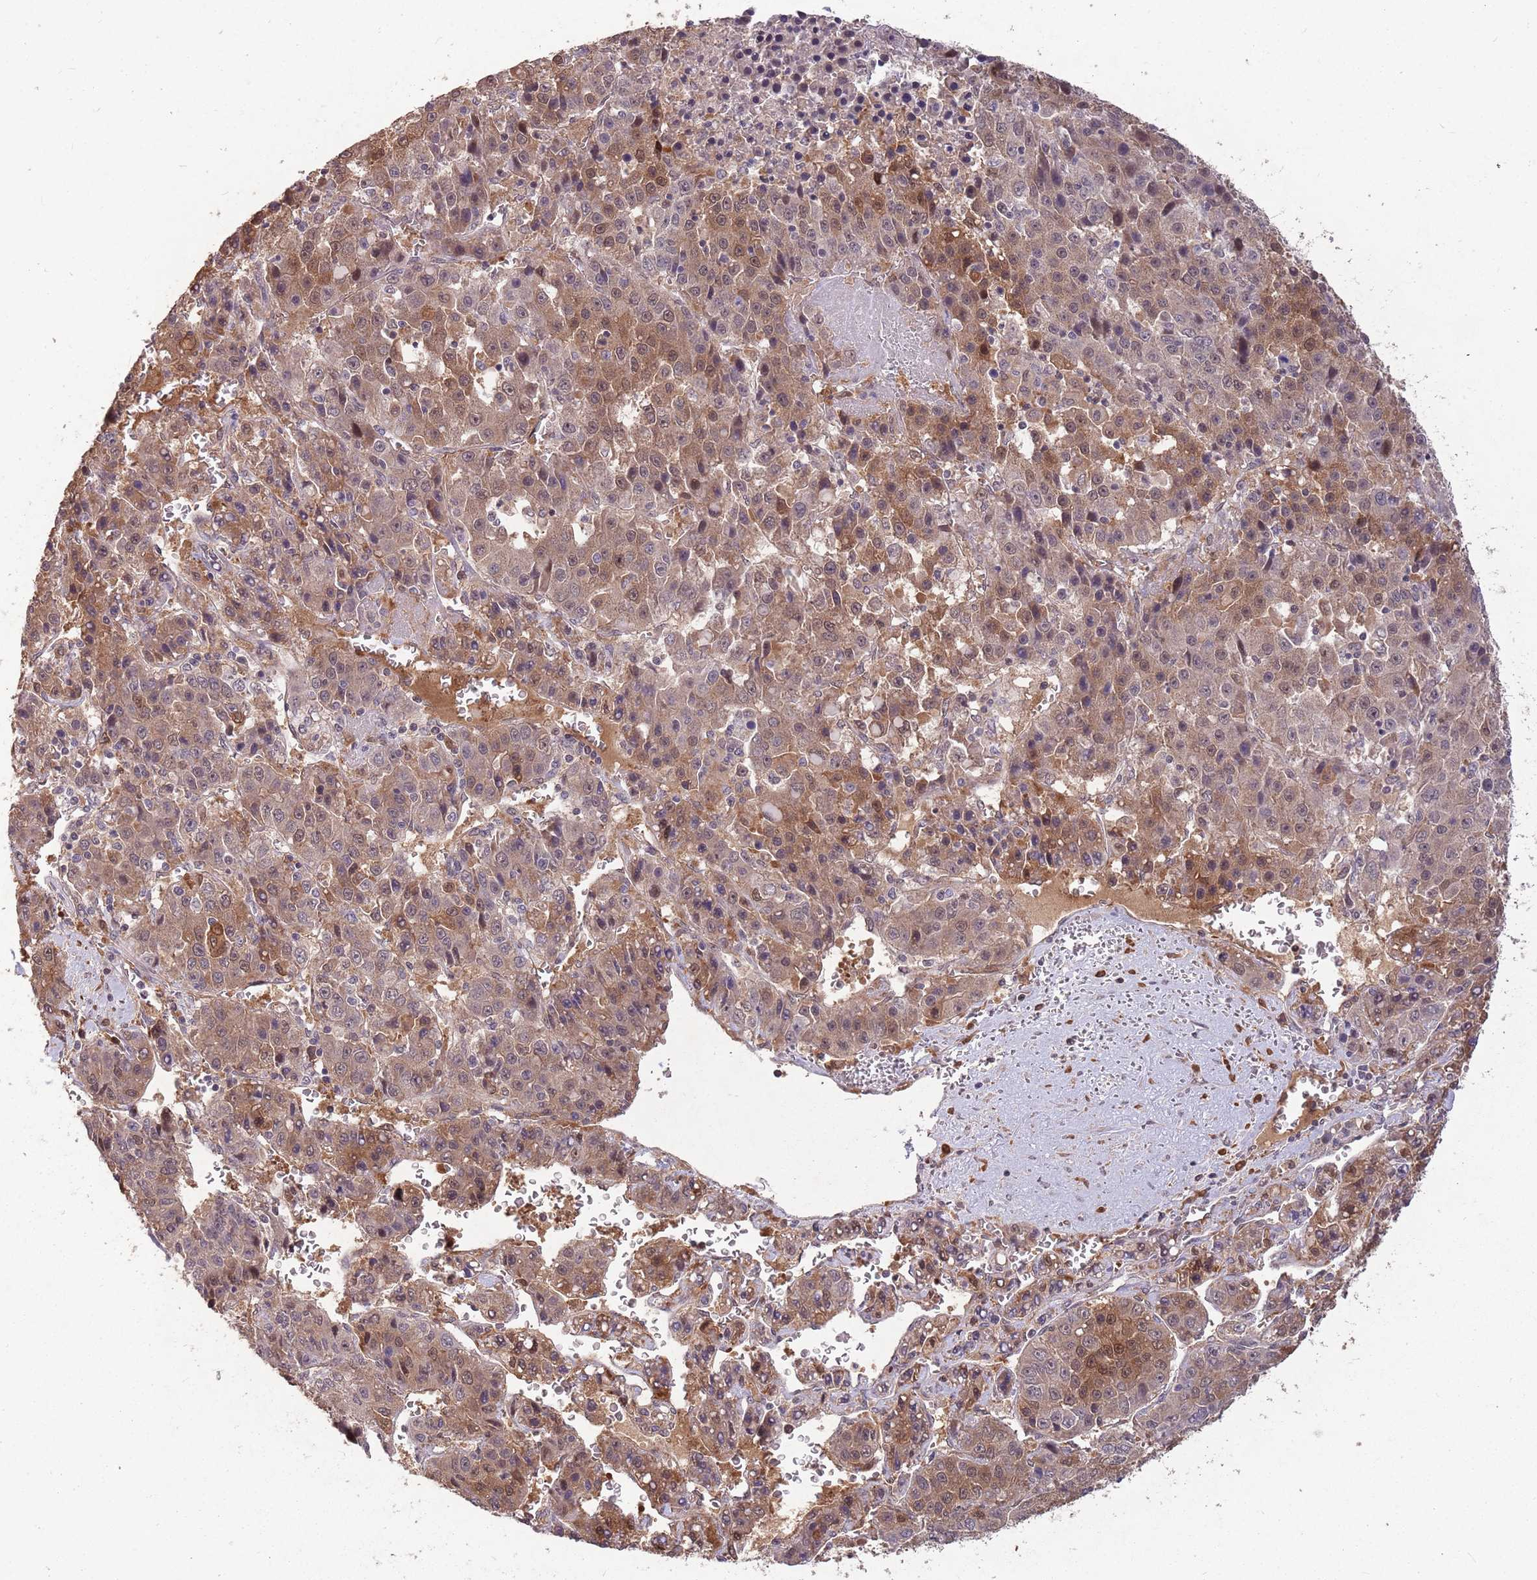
{"staining": {"intensity": "moderate", "quantity": "25%-75%", "location": "cytoplasmic/membranous,nuclear"}, "tissue": "liver cancer", "cell_type": "Tumor cells", "image_type": "cancer", "snomed": [{"axis": "morphology", "description": "Carcinoma, Hepatocellular, NOS"}, {"axis": "topography", "description": "Liver"}], "caption": "Liver cancer tissue shows moderate cytoplasmic/membranous and nuclear staining in approximately 25%-75% of tumor cells", "gene": "ZNF639", "patient": {"sex": "female", "age": 53}}